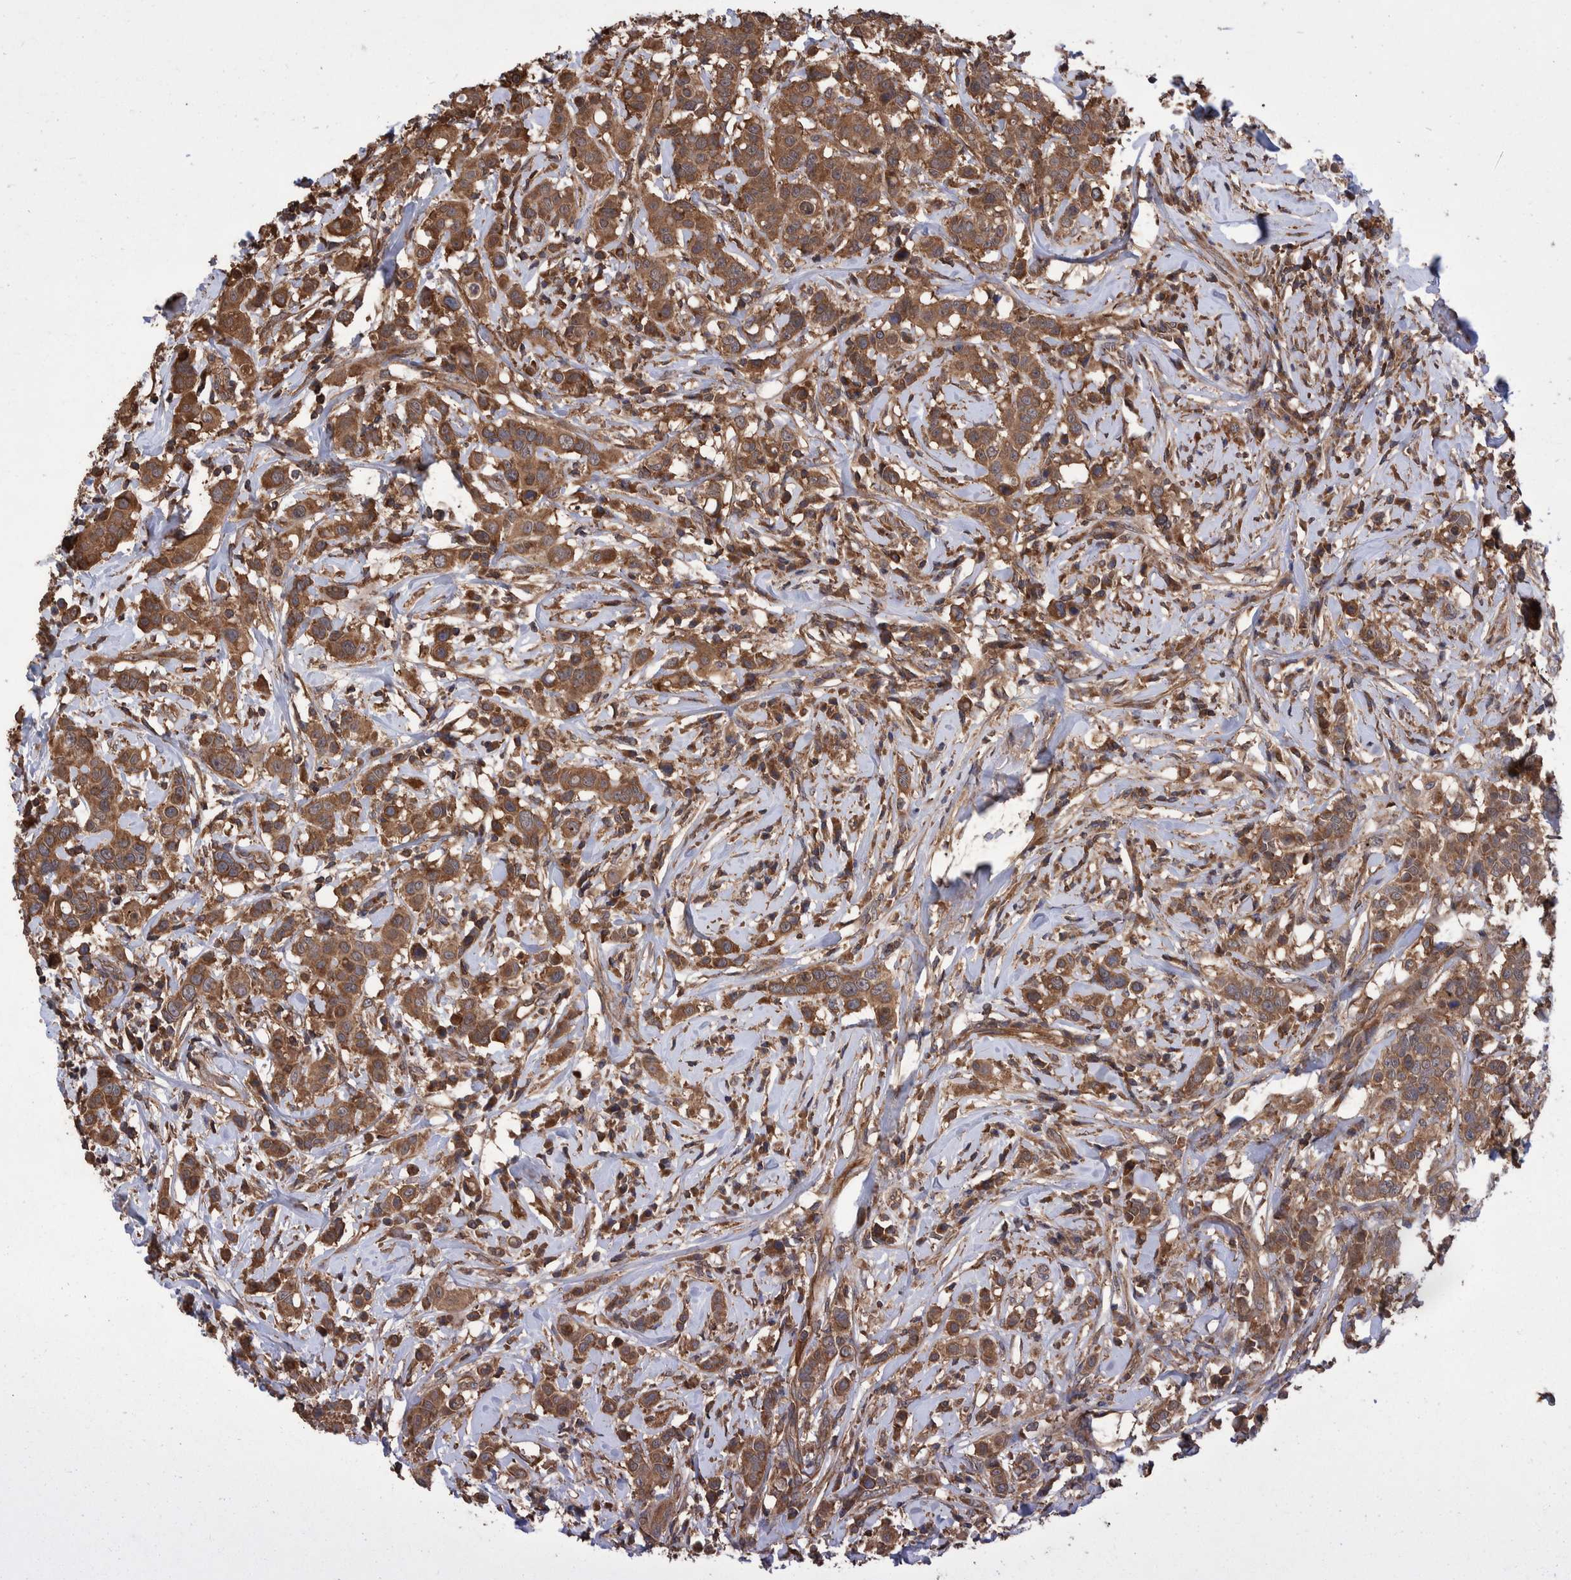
{"staining": {"intensity": "moderate", "quantity": ">75%", "location": "cytoplasmic/membranous"}, "tissue": "breast cancer", "cell_type": "Tumor cells", "image_type": "cancer", "snomed": [{"axis": "morphology", "description": "Duct carcinoma"}, {"axis": "topography", "description": "Breast"}], "caption": "The immunohistochemical stain highlights moderate cytoplasmic/membranous staining in tumor cells of infiltrating ductal carcinoma (breast) tissue.", "gene": "VBP1", "patient": {"sex": "female", "age": 27}}